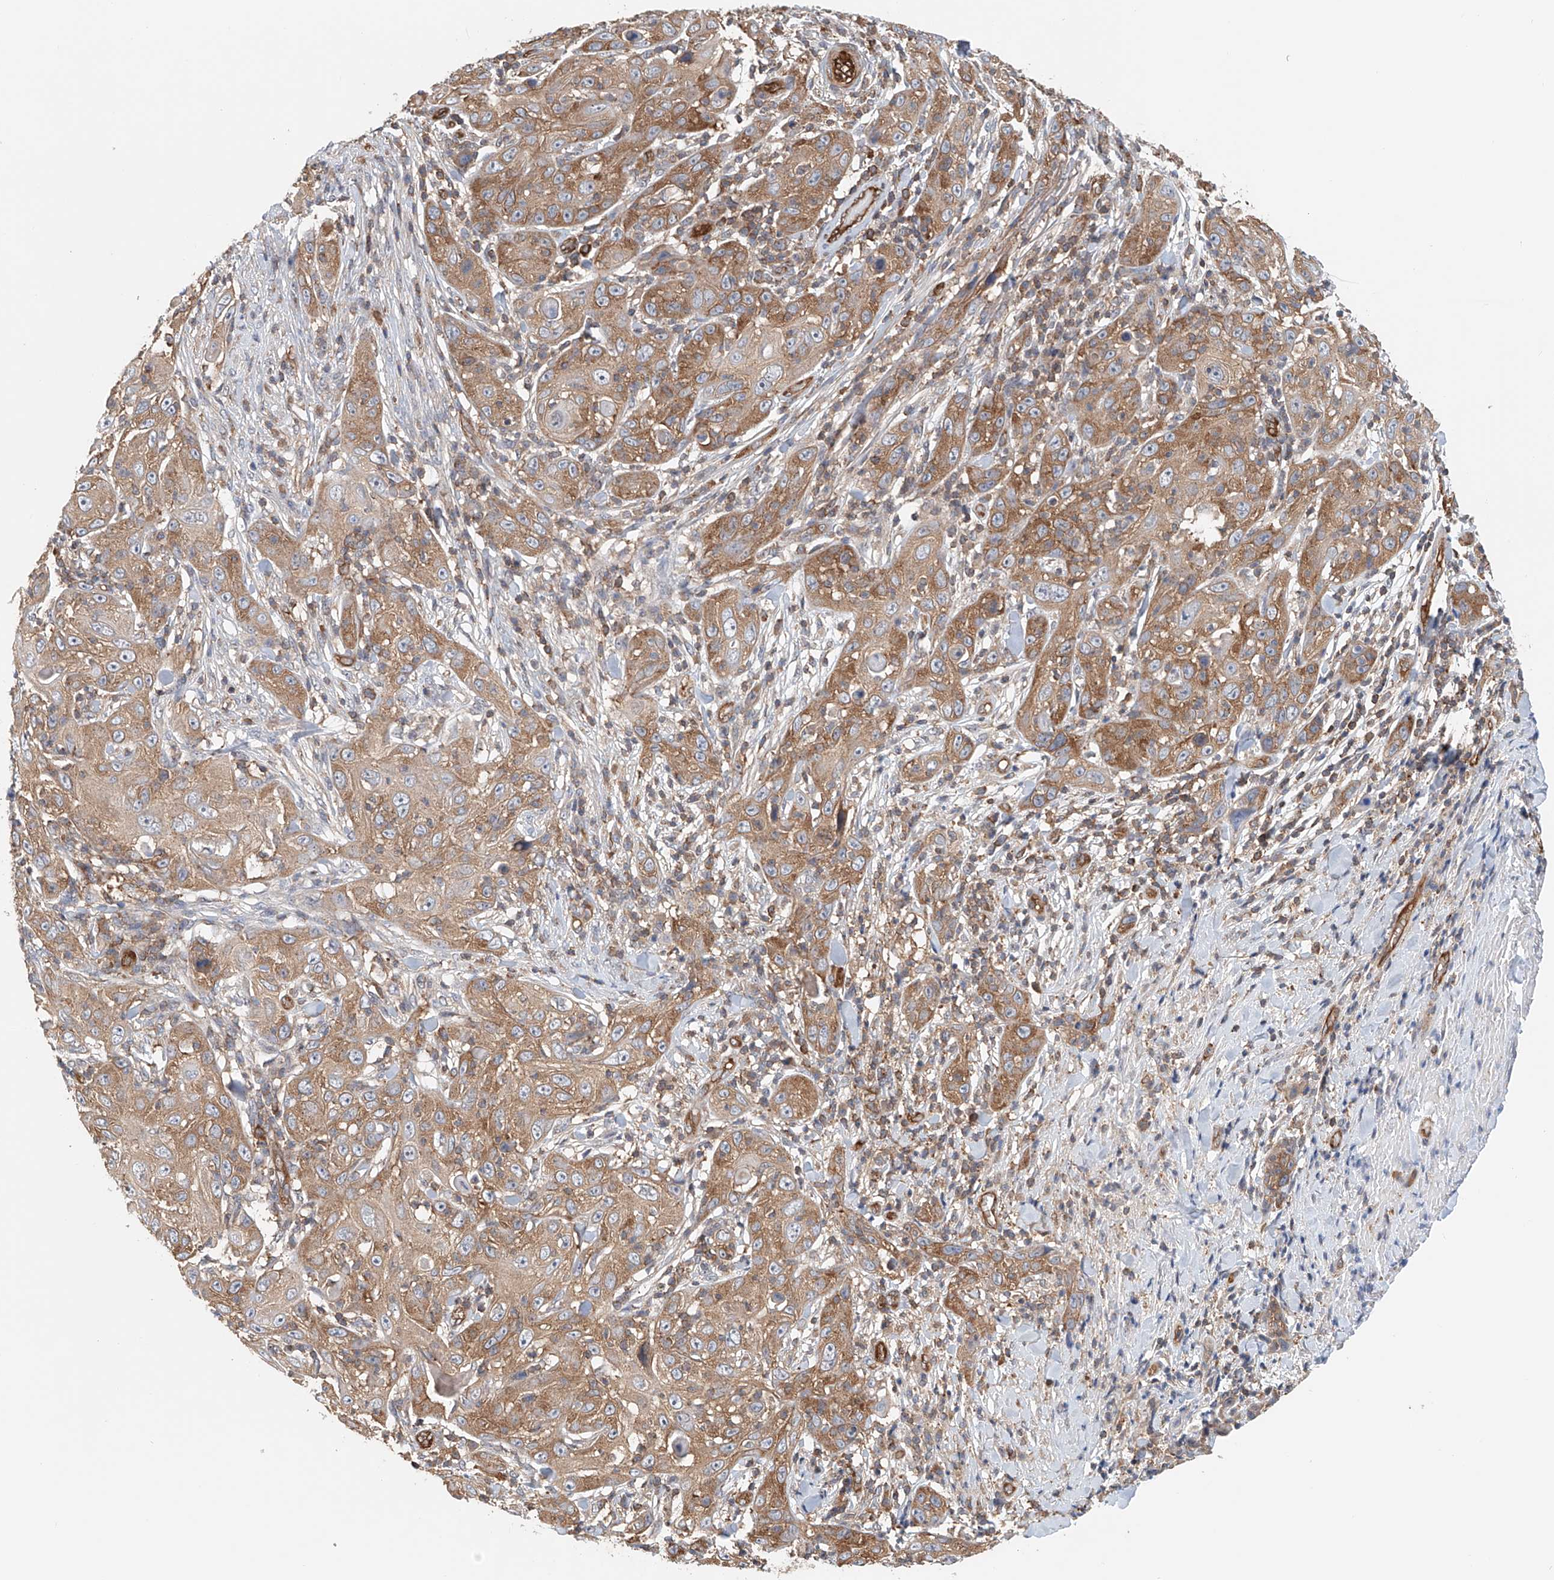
{"staining": {"intensity": "moderate", "quantity": ">75%", "location": "cytoplasmic/membranous"}, "tissue": "skin cancer", "cell_type": "Tumor cells", "image_type": "cancer", "snomed": [{"axis": "morphology", "description": "Squamous cell carcinoma, NOS"}, {"axis": "topography", "description": "Skin"}], "caption": "IHC (DAB (3,3'-diaminobenzidine)) staining of skin cancer (squamous cell carcinoma) shows moderate cytoplasmic/membranous protein staining in about >75% of tumor cells. The staining was performed using DAB (3,3'-diaminobenzidine) to visualize the protein expression in brown, while the nuclei were stained in blue with hematoxylin (Magnification: 20x).", "gene": "FRYL", "patient": {"sex": "female", "age": 88}}